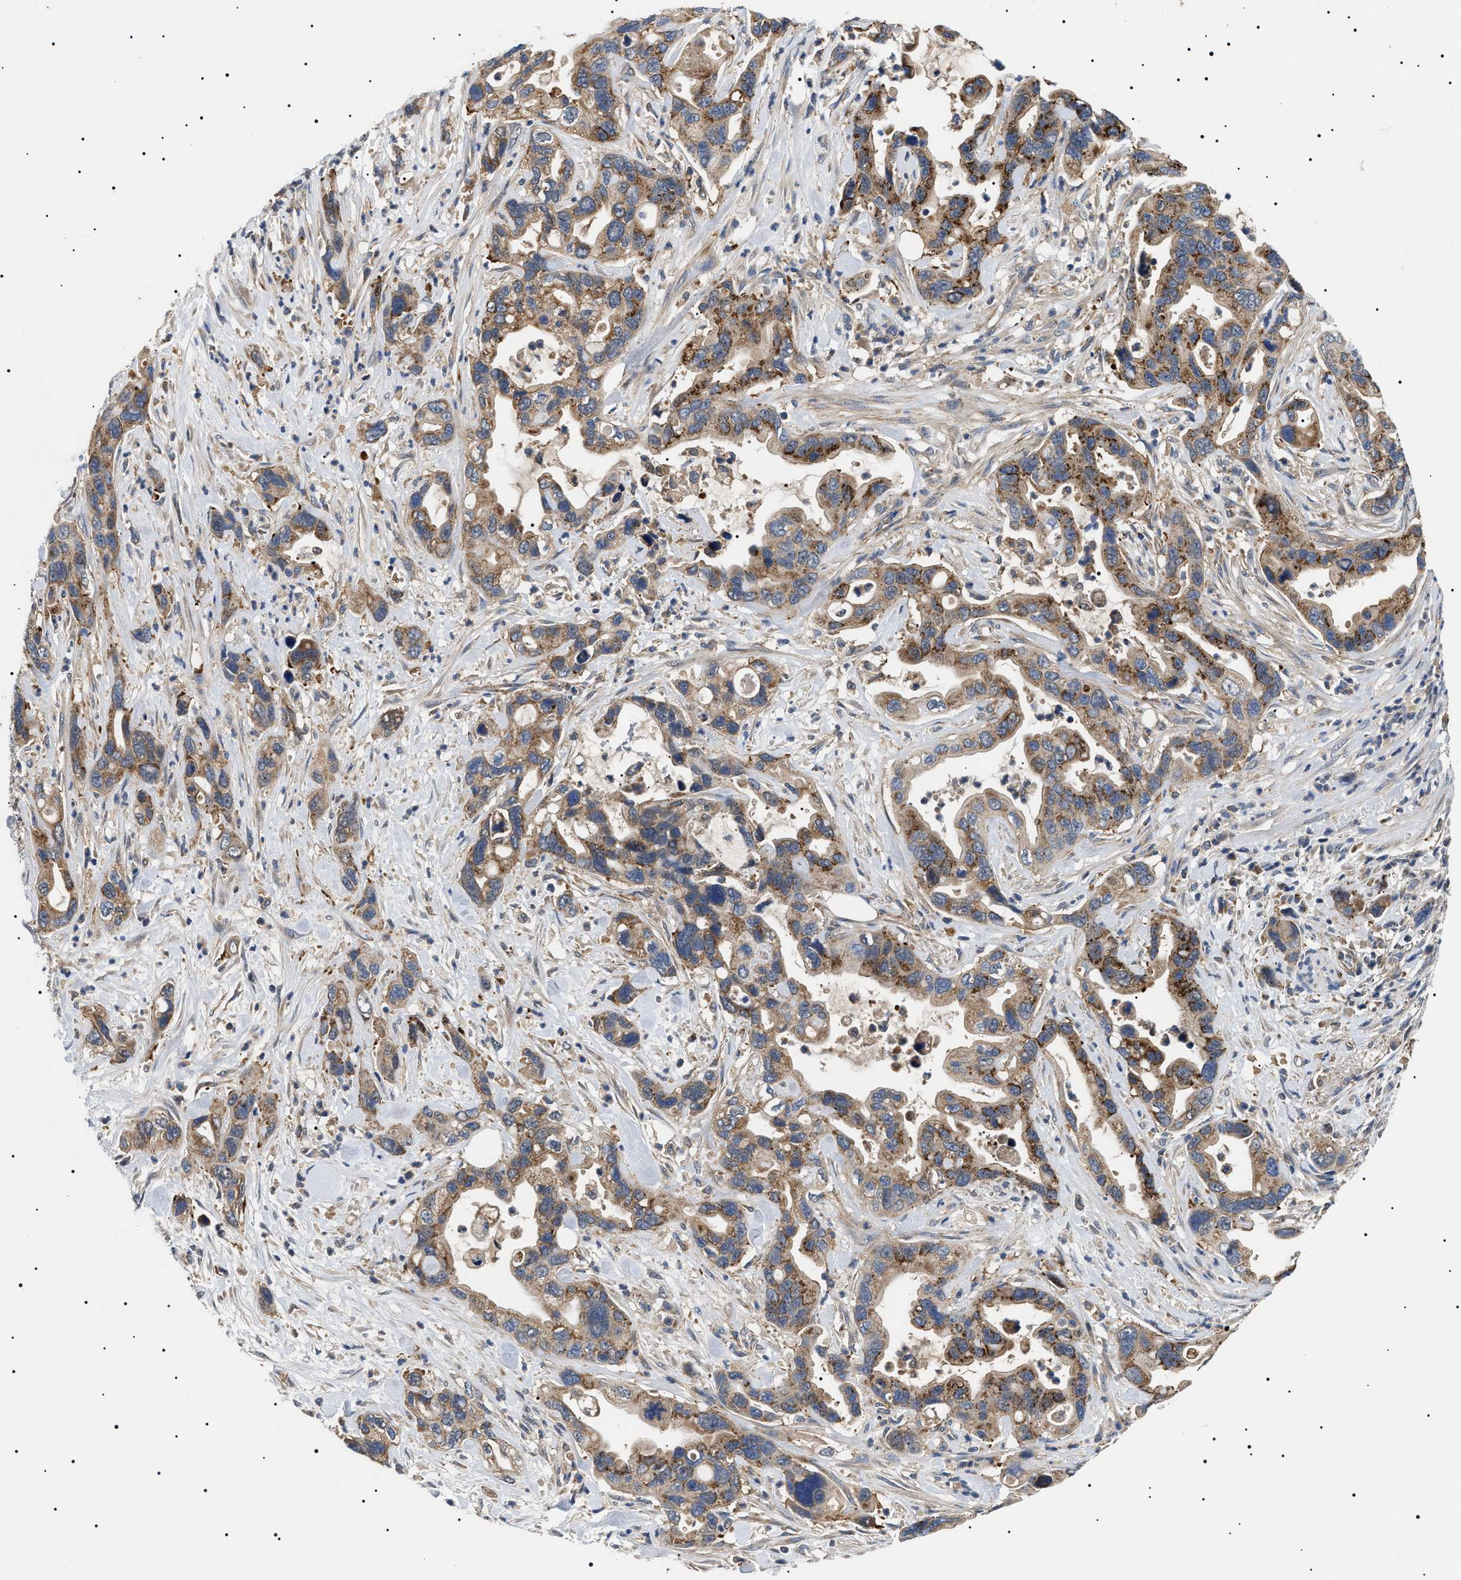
{"staining": {"intensity": "moderate", "quantity": ">75%", "location": "cytoplasmic/membranous"}, "tissue": "pancreatic cancer", "cell_type": "Tumor cells", "image_type": "cancer", "snomed": [{"axis": "morphology", "description": "Adenocarcinoma, NOS"}, {"axis": "topography", "description": "Pancreas"}], "caption": "An IHC histopathology image of tumor tissue is shown. Protein staining in brown highlights moderate cytoplasmic/membranous positivity in pancreatic cancer (adenocarcinoma) within tumor cells. (Stains: DAB (3,3'-diaminobenzidine) in brown, nuclei in blue, Microscopy: brightfield microscopy at high magnification).", "gene": "OXSM", "patient": {"sex": "female", "age": 70}}